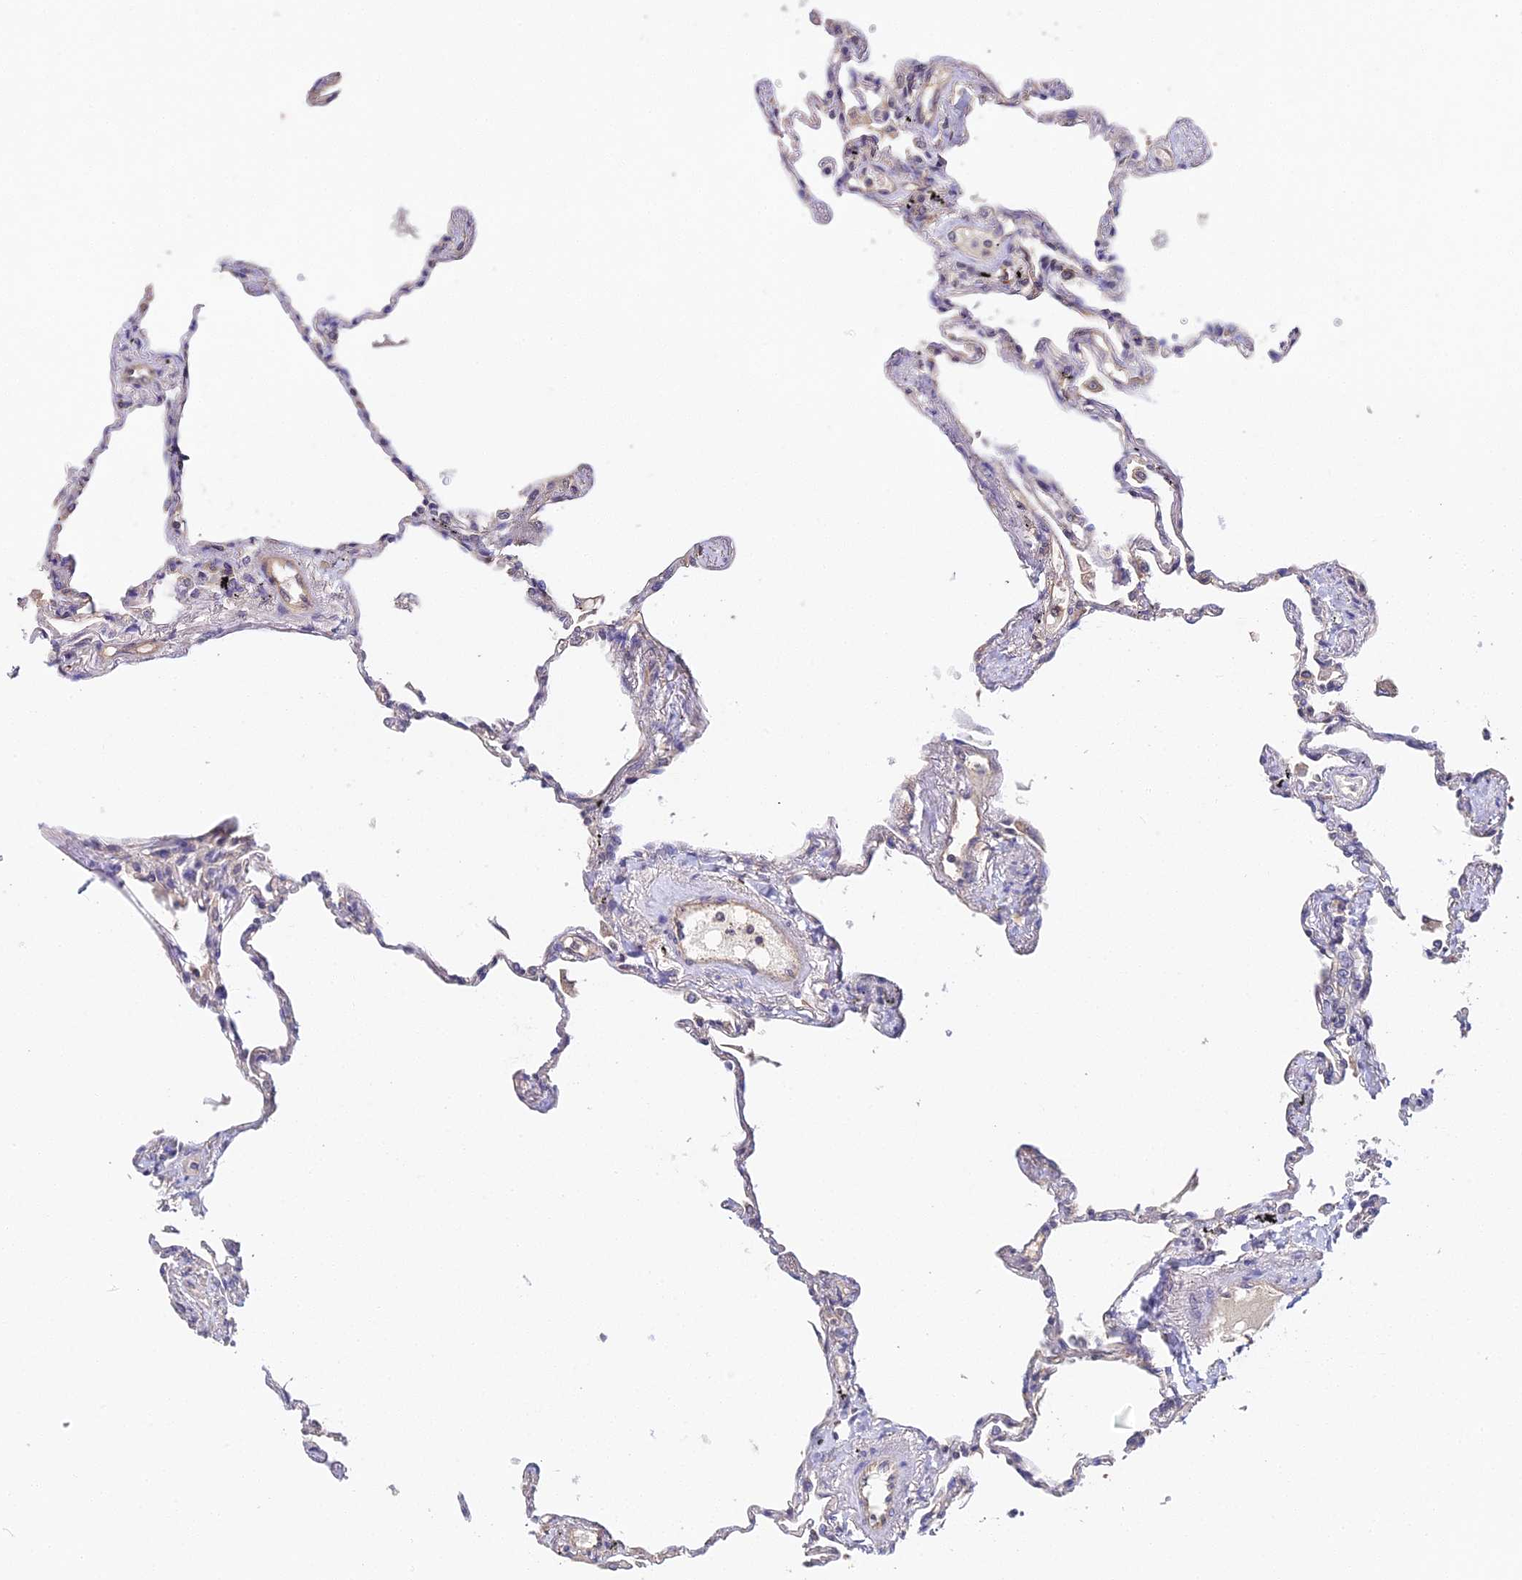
{"staining": {"intensity": "moderate", "quantity": "<25%", "location": "cytoplasmic/membranous,nuclear"}, "tissue": "lung", "cell_type": "Alveolar cells", "image_type": "normal", "snomed": [{"axis": "morphology", "description": "Normal tissue, NOS"}, {"axis": "topography", "description": "Lung"}], "caption": "Immunohistochemical staining of normal human lung demonstrates low levels of moderate cytoplasmic/membranous,nuclear expression in approximately <25% of alveolar cells. Using DAB (brown) and hematoxylin (blue) stains, captured at high magnification using brightfield microscopy.", "gene": "TPRX1", "patient": {"sex": "female", "age": 67}}